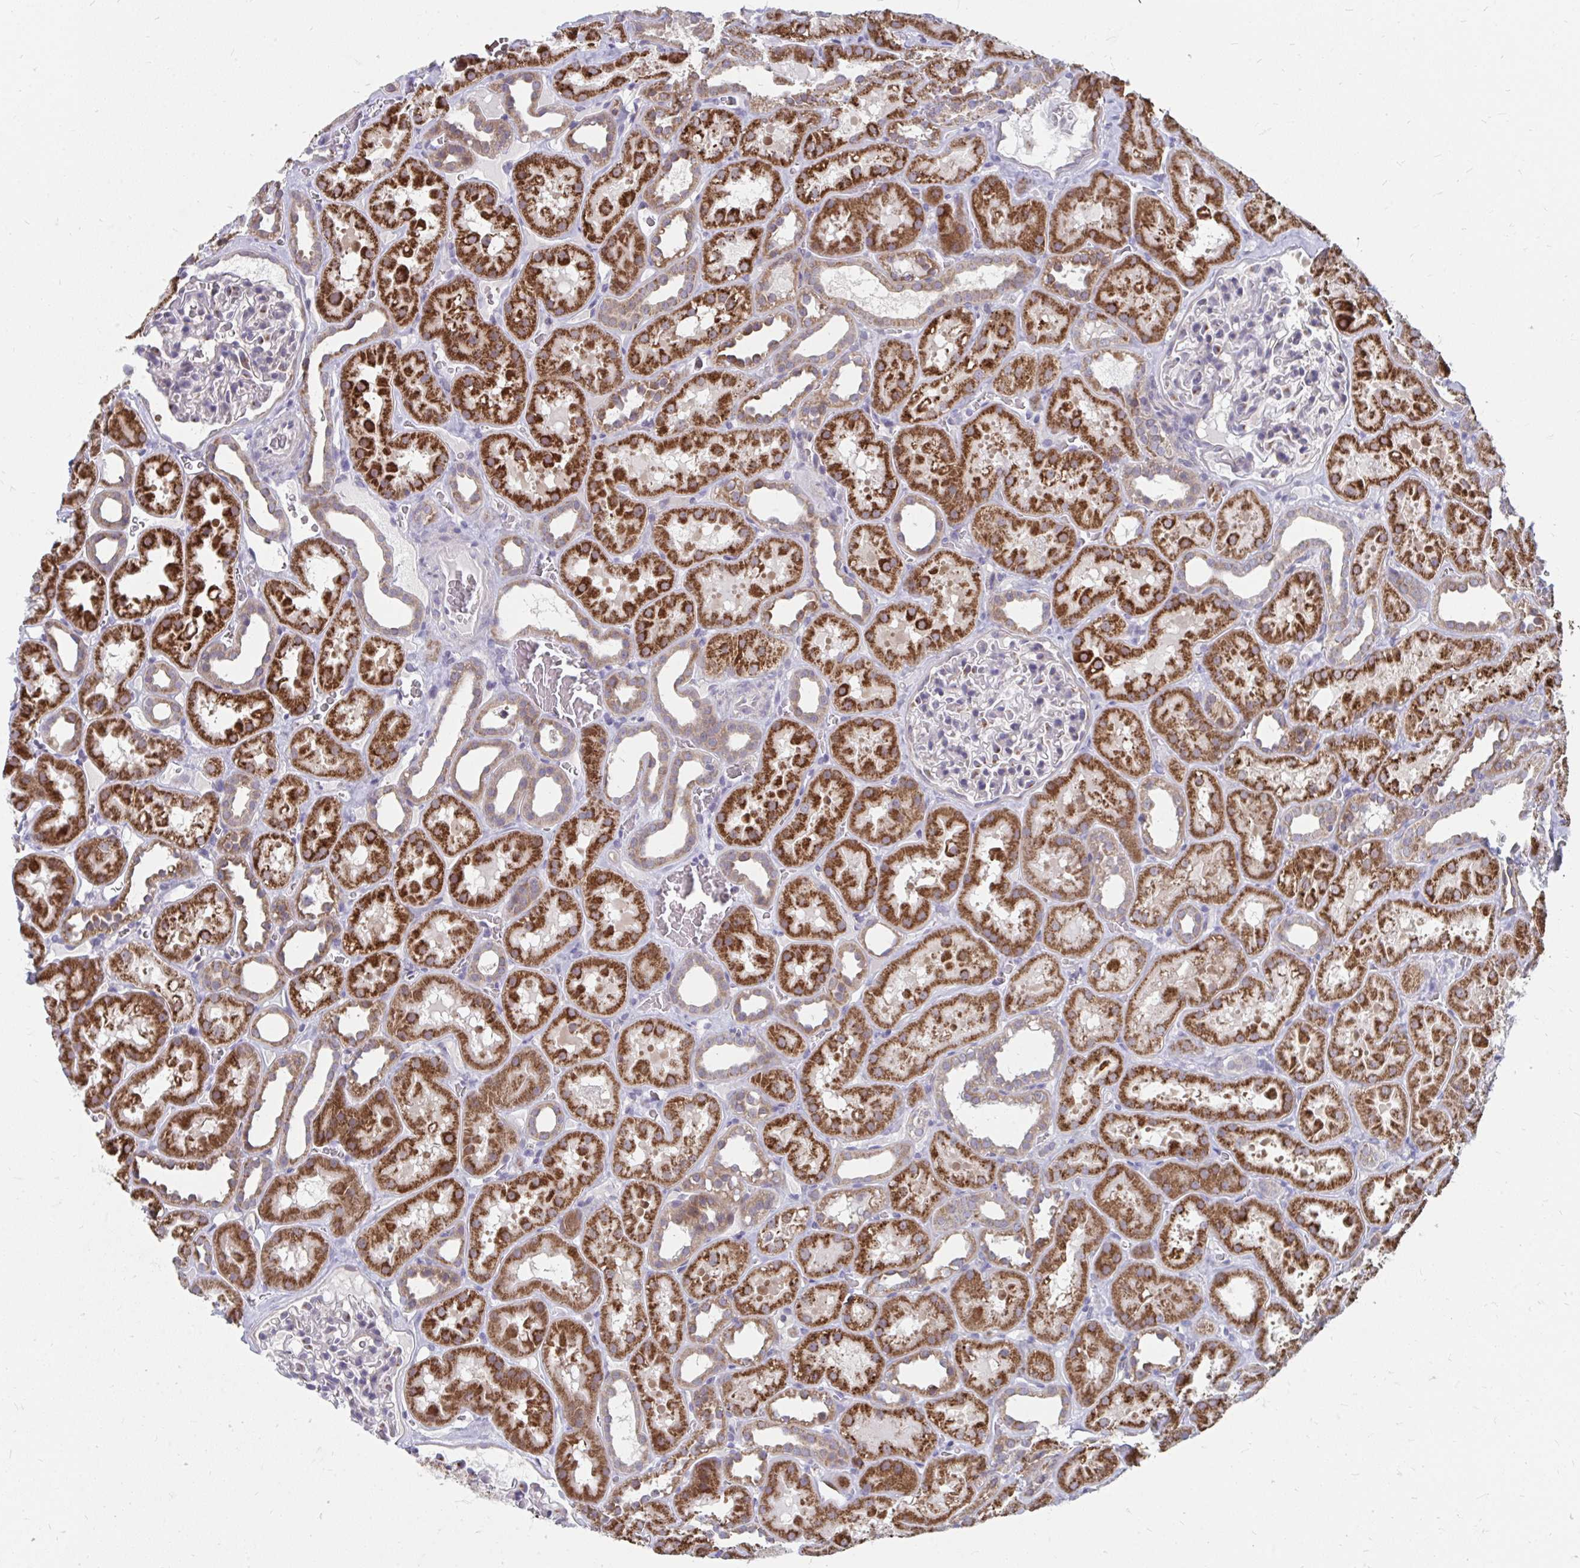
{"staining": {"intensity": "moderate", "quantity": "<25%", "location": "cytoplasmic/membranous"}, "tissue": "kidney", "cell_type": "Cells in glomeruli", "image_type": "normal", "snomed": [{"axis": "morphology", "description": "Normal tissue, NOS"}, {"axis": "topography", "description": "Kidney"}], "caption": "Immunohistochemistry photomicrograph of unremarkable human kidney stained for a protein (brown), which demonstrates low levels of moderate cytoplasmic/membranous positivity in approximately <25% of cells in glomeruli.", "gene": "PABIR3", "patient": {"sex": "female", "age": 41}}